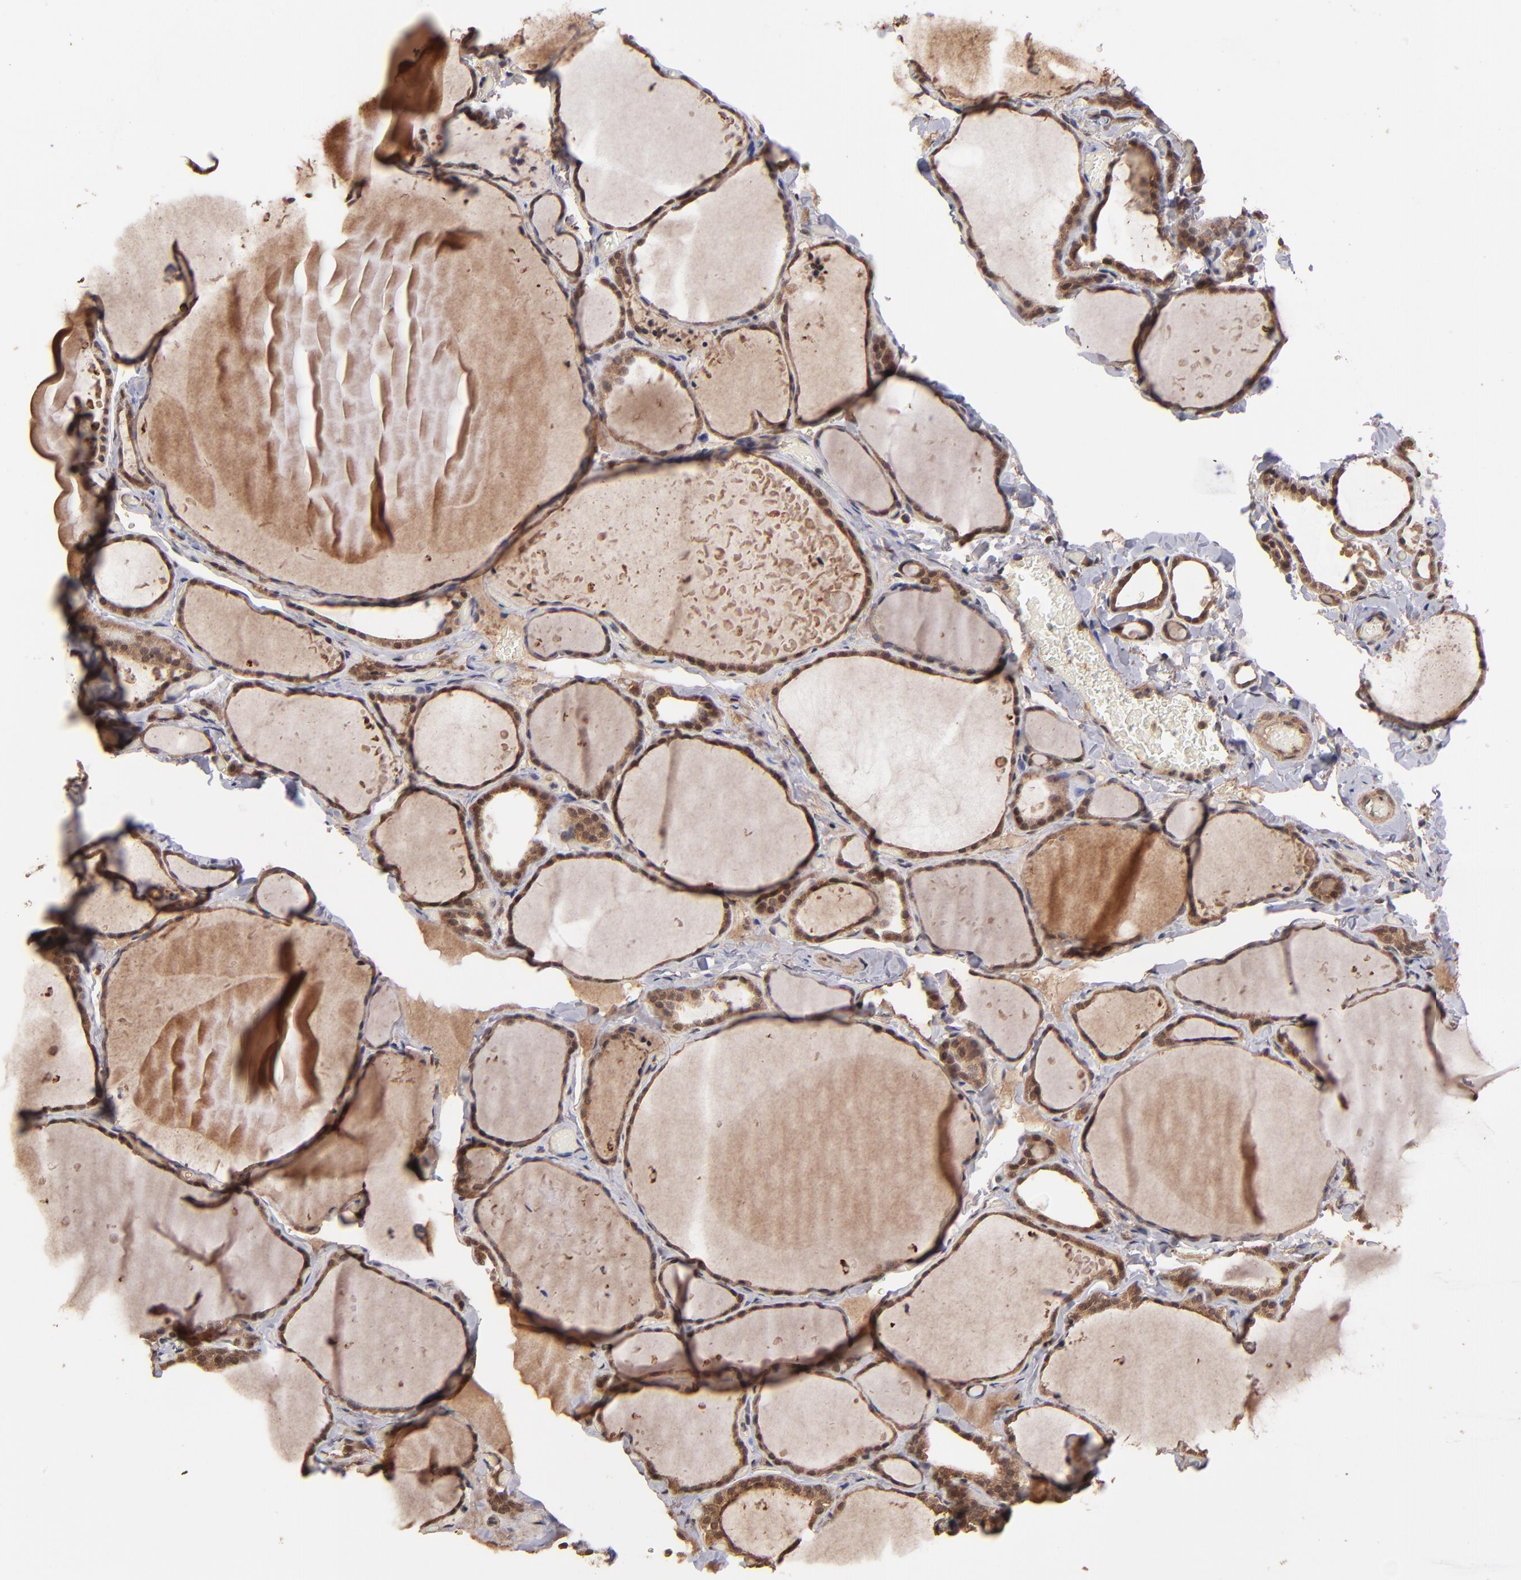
{"staining": {"intensity": "strong", "quantity": ">75%", "location": "cytoplasmic/membranous"}, "tissue": "thyroid gland", "cell_type": "Glandular cells", "image_type": "normal", "snomed": [{"axis": "morphology", "description": "Normal tissue, NOS"}, {"axis": "topography", "description": "Thyroid gland"}], "caption": "Protein staining of normal thyroid gland reveals strong cytoplasmic/membranous expression in approximately >75% of glandular cells.", "gene": "NFE2L2", "patient": {"sex": "female", "age": 22}}